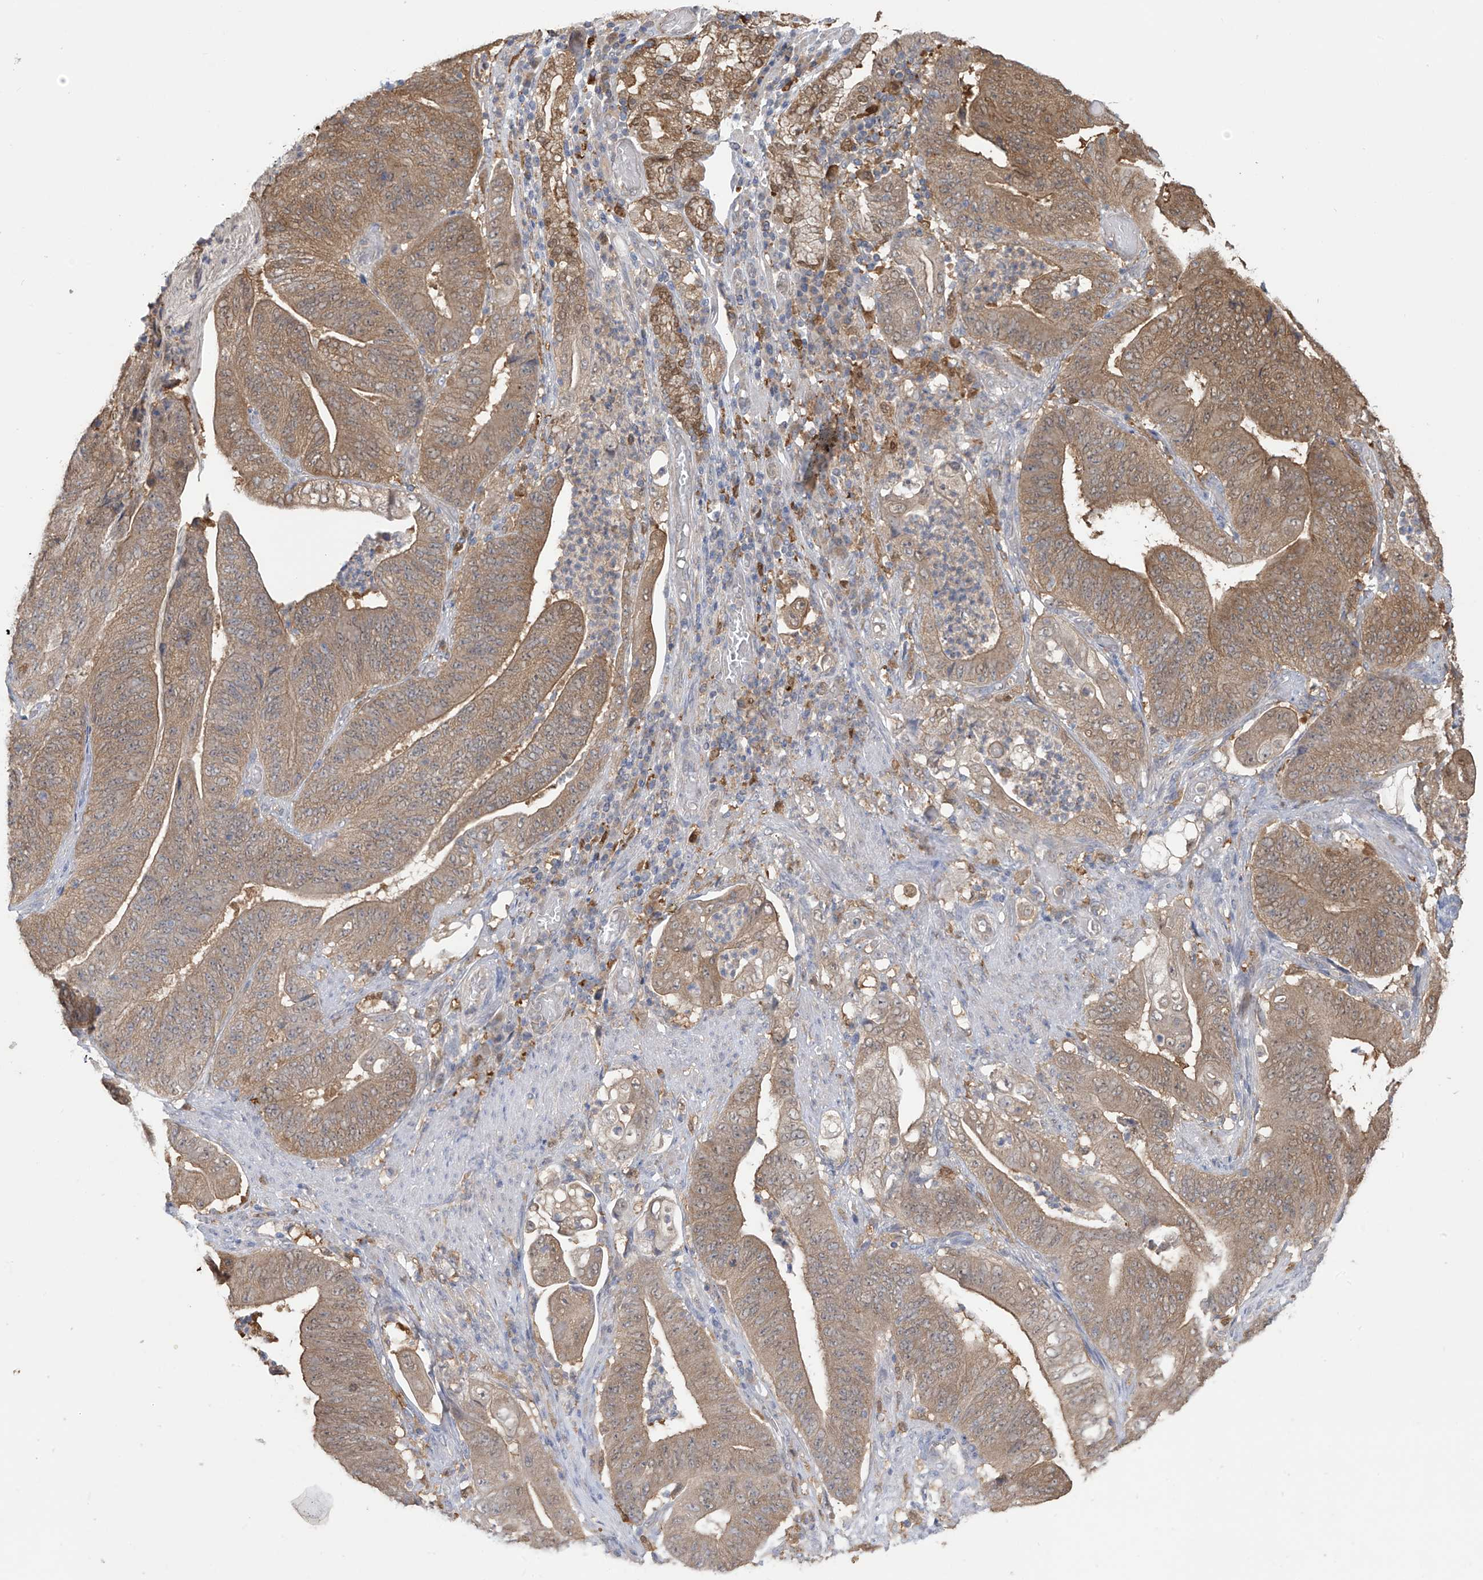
{"staining": {"intensity": "moderate", "quantity": ">75%", "location": "cytoplasmic/membranous"}, "tissue": "stomach cancer", "cell_type": "Tumor cells", "image_type": "cancer", "snomed": [{"axis": "morphology", "description": "Adenocarcinoma, NOS"}, {"axis": "topography", "description": "Stomach"}], "caption": "Immunohistochemical staining of stomach adenocarcinoma reveals medium levels of moderate cytoplasmic/membranous expression in approximately >75% of tumor cells.", "gene": "IDH1", "patient": {"sex": "female", "age": 73}}